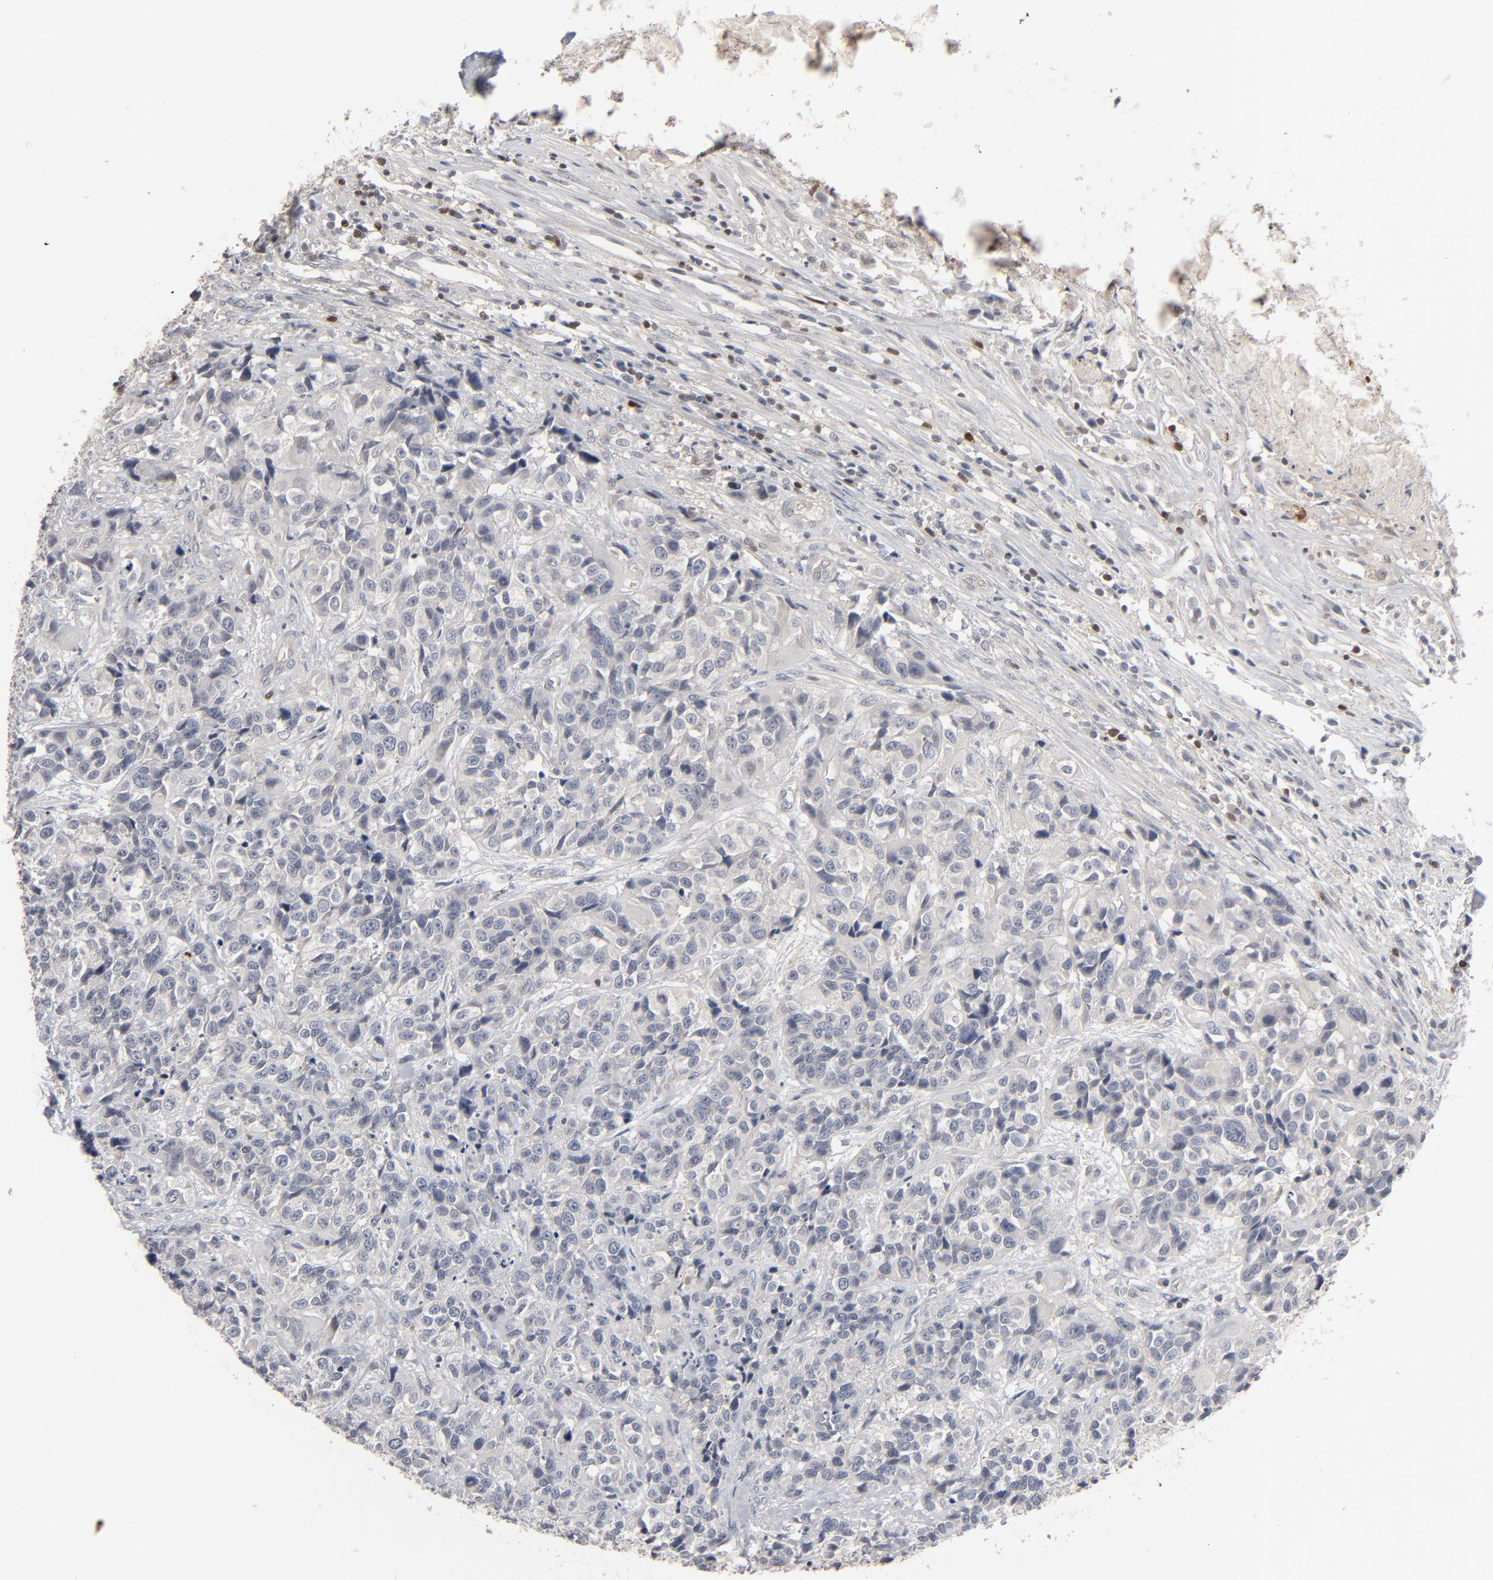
{"staining": {"intensity": "negative", "quantity": "none", "location": "none"}, "tissue": "urothelial cancer", "cell_type": "Tumor cells", "image_type": "cancer", "snomed": [{"axis": "morphology", "description": "Urothelial carcinoma, High grade"}, {"axis": "topography", "description": "Urinary bladder"}], "caption": "High power microscopy micrograph of an immunohistochemistry micrograph of urothelial cancer, revealing no significant expression in tumor cells.", "gene": "STAT4", "patient": {"sex": "female", "age": 81}}